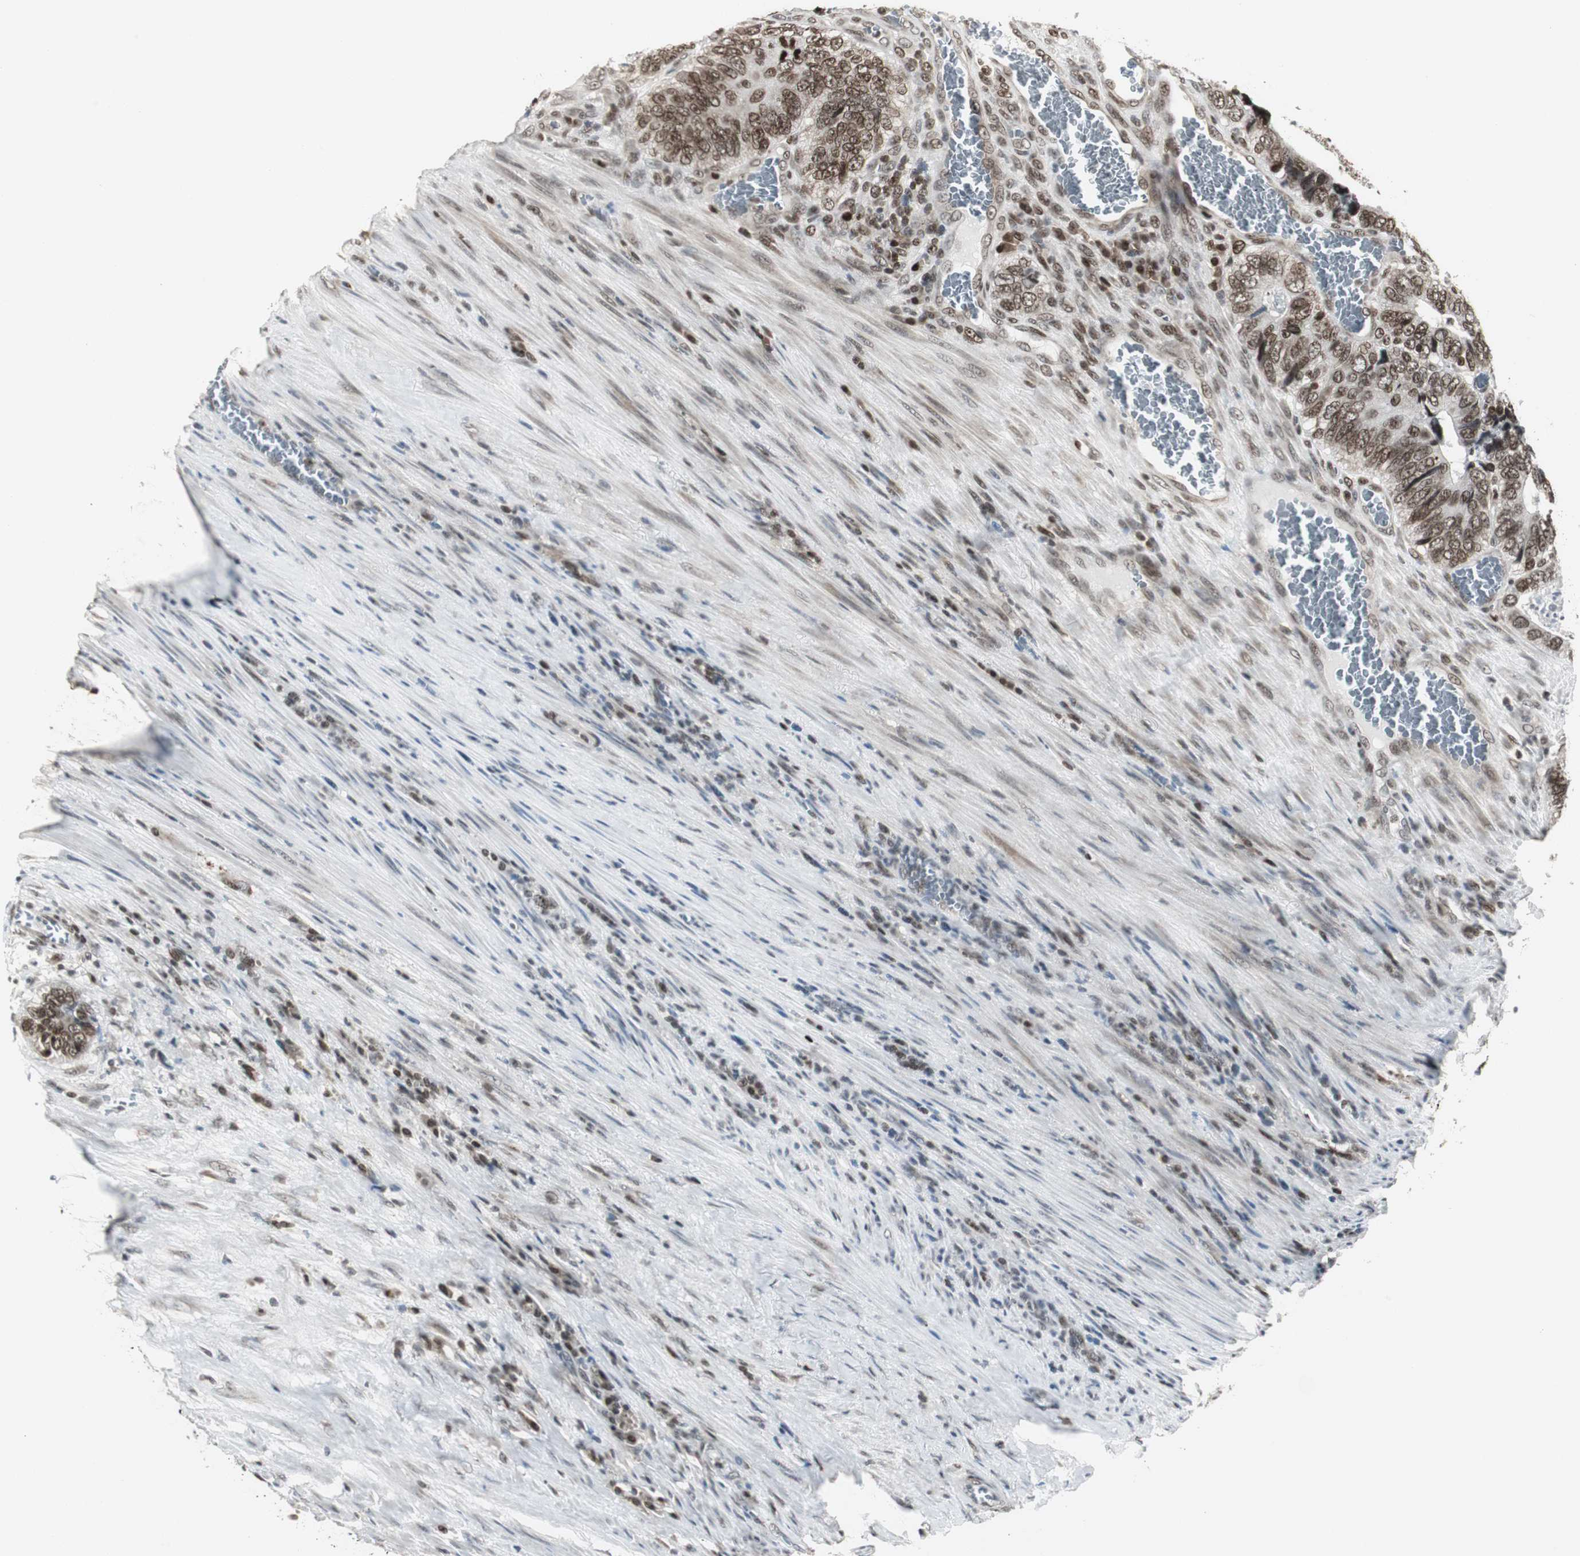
{"staining": {"intensity": "moderate", "quantity": ">75%", "location": "nuclear"}, "tissue": "colorectal cancer", "cell_type": "Tumor cells", "image_type": "cancer", "snomed": [{"axis": "morphology", "description": "Adenocarcinoma, NOS"}, {"axis": "topography", "description": "Colon"}], "caption": "The micrograph shows a brown stain indicating the presence of a protein in the nuclear of tumor cells in adenocarcinoma (colorectal).", "gene": "MPG", "patient": {"sex": "male", "age": 72}}